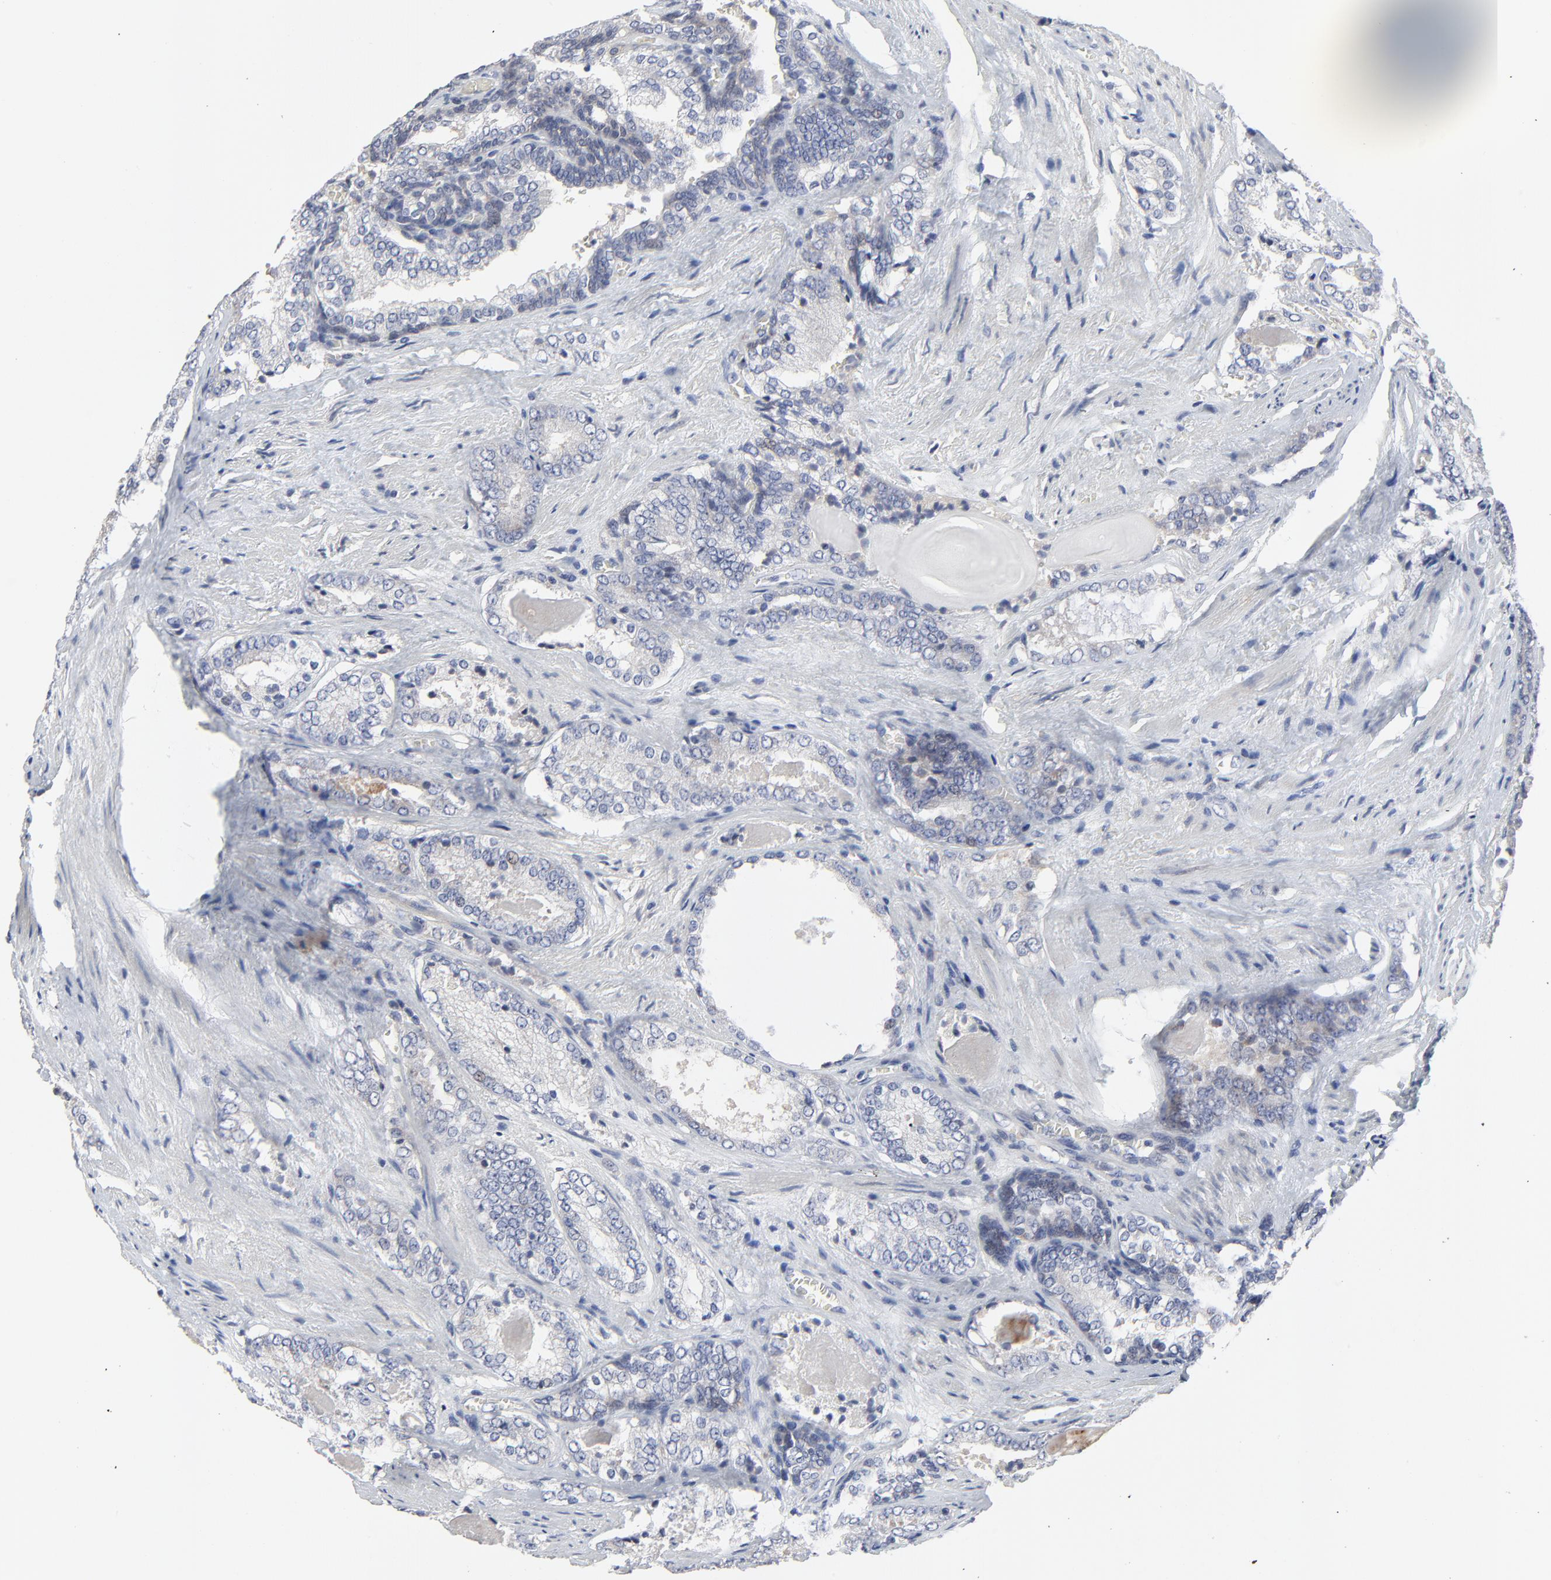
{"staining": {"intensity": "negative", "quantity": "none", "location": "none"}, "tissue": "prostate cancer", "cell_type": "Tumor cells", "image_type": "cancer", "snomed": [{"axis": "morphology", "description": "Adenocarcinoma, Medium grade"}, {"axis": "topography", "description": "Prostate"}], "caption": "Tumor cells are negative for brown protein staining in prostate medium-grade adenocarcinoma.", "gene": "NLGN3", "patient": {"sex": "male", "age": 60}}